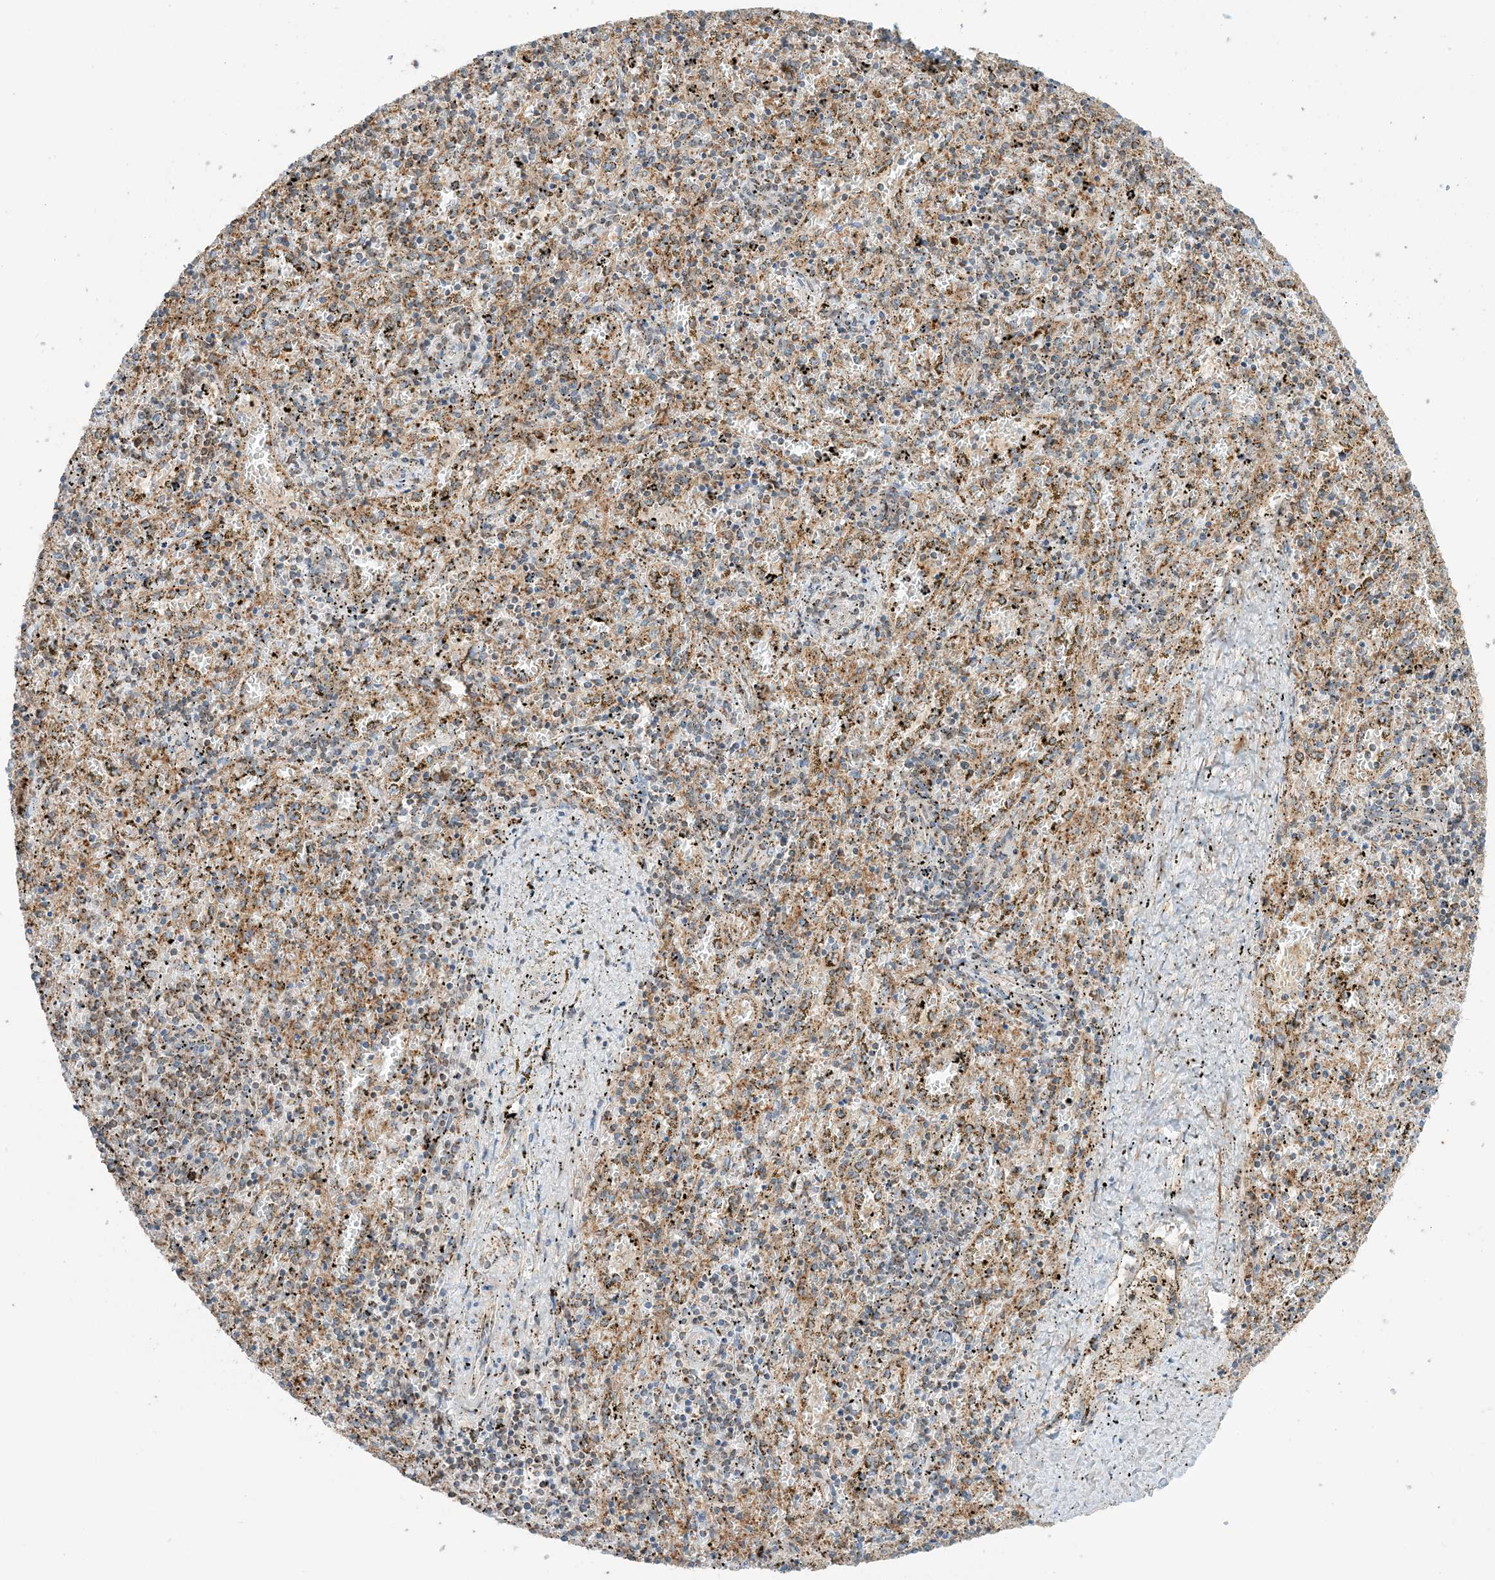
{"staining": {"intensity": "moderate", "quantity": "25%-75%", "location": "cytoplasmic/membranous"}, "tissue": "spleen", "cell_type": "Cells in red pulp", "image_type": "normal", "snomed": [{"axis": "morphology", "description": "Normal tissue, NOS"}, {"axis": "topography", "description": "Spleen"}], "caption": "Protein expression analysis of normal human spleen reveals moderate cytoplasmic/membranous staining in approximately 25%-75% of cells in red pulp.", "gene": "N4BP3", "patient": {"sex": "male", "age": 11}}